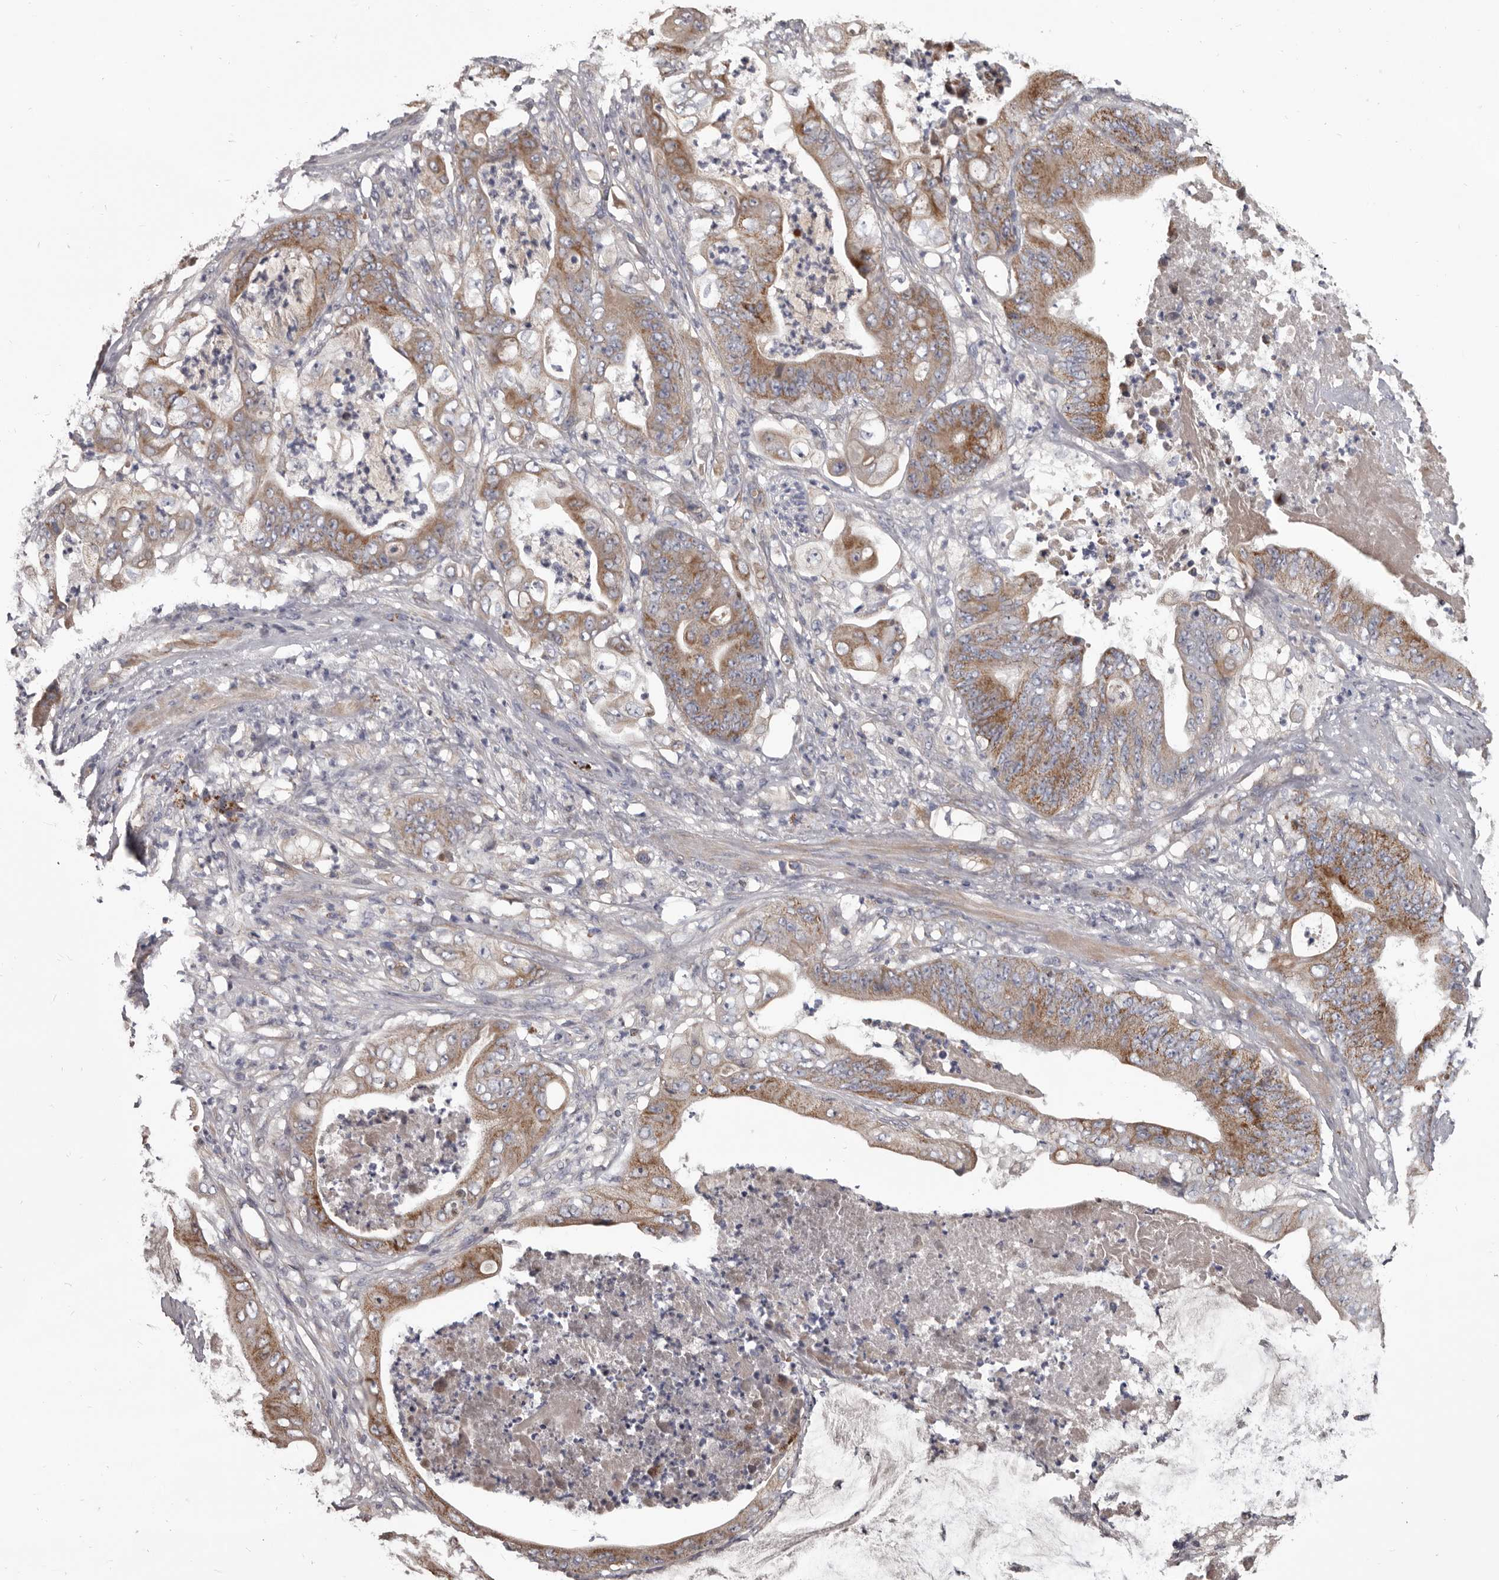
{"staining": {"intensity": "moderate", "quantity": ">75%", "location": "cytoplasmic/membranous"}, "tissue": "stomach cancer", "cell_type": "Tumor cells", "image_type": "cancer", "snomed": [{"axis": "morphology", "description": "Adenocarcinoma, NOS"}, {"axis": "topography", "description": "Stomach"}], "caption": "Moderate cytoplasmic/membranous positivity for a protein is appreciated in about >75% of tumor cells of stomach adenocarcinoma using IHC.", "gene": "ALDH5A1", "patient": {"sex": "female", "age": 73}}